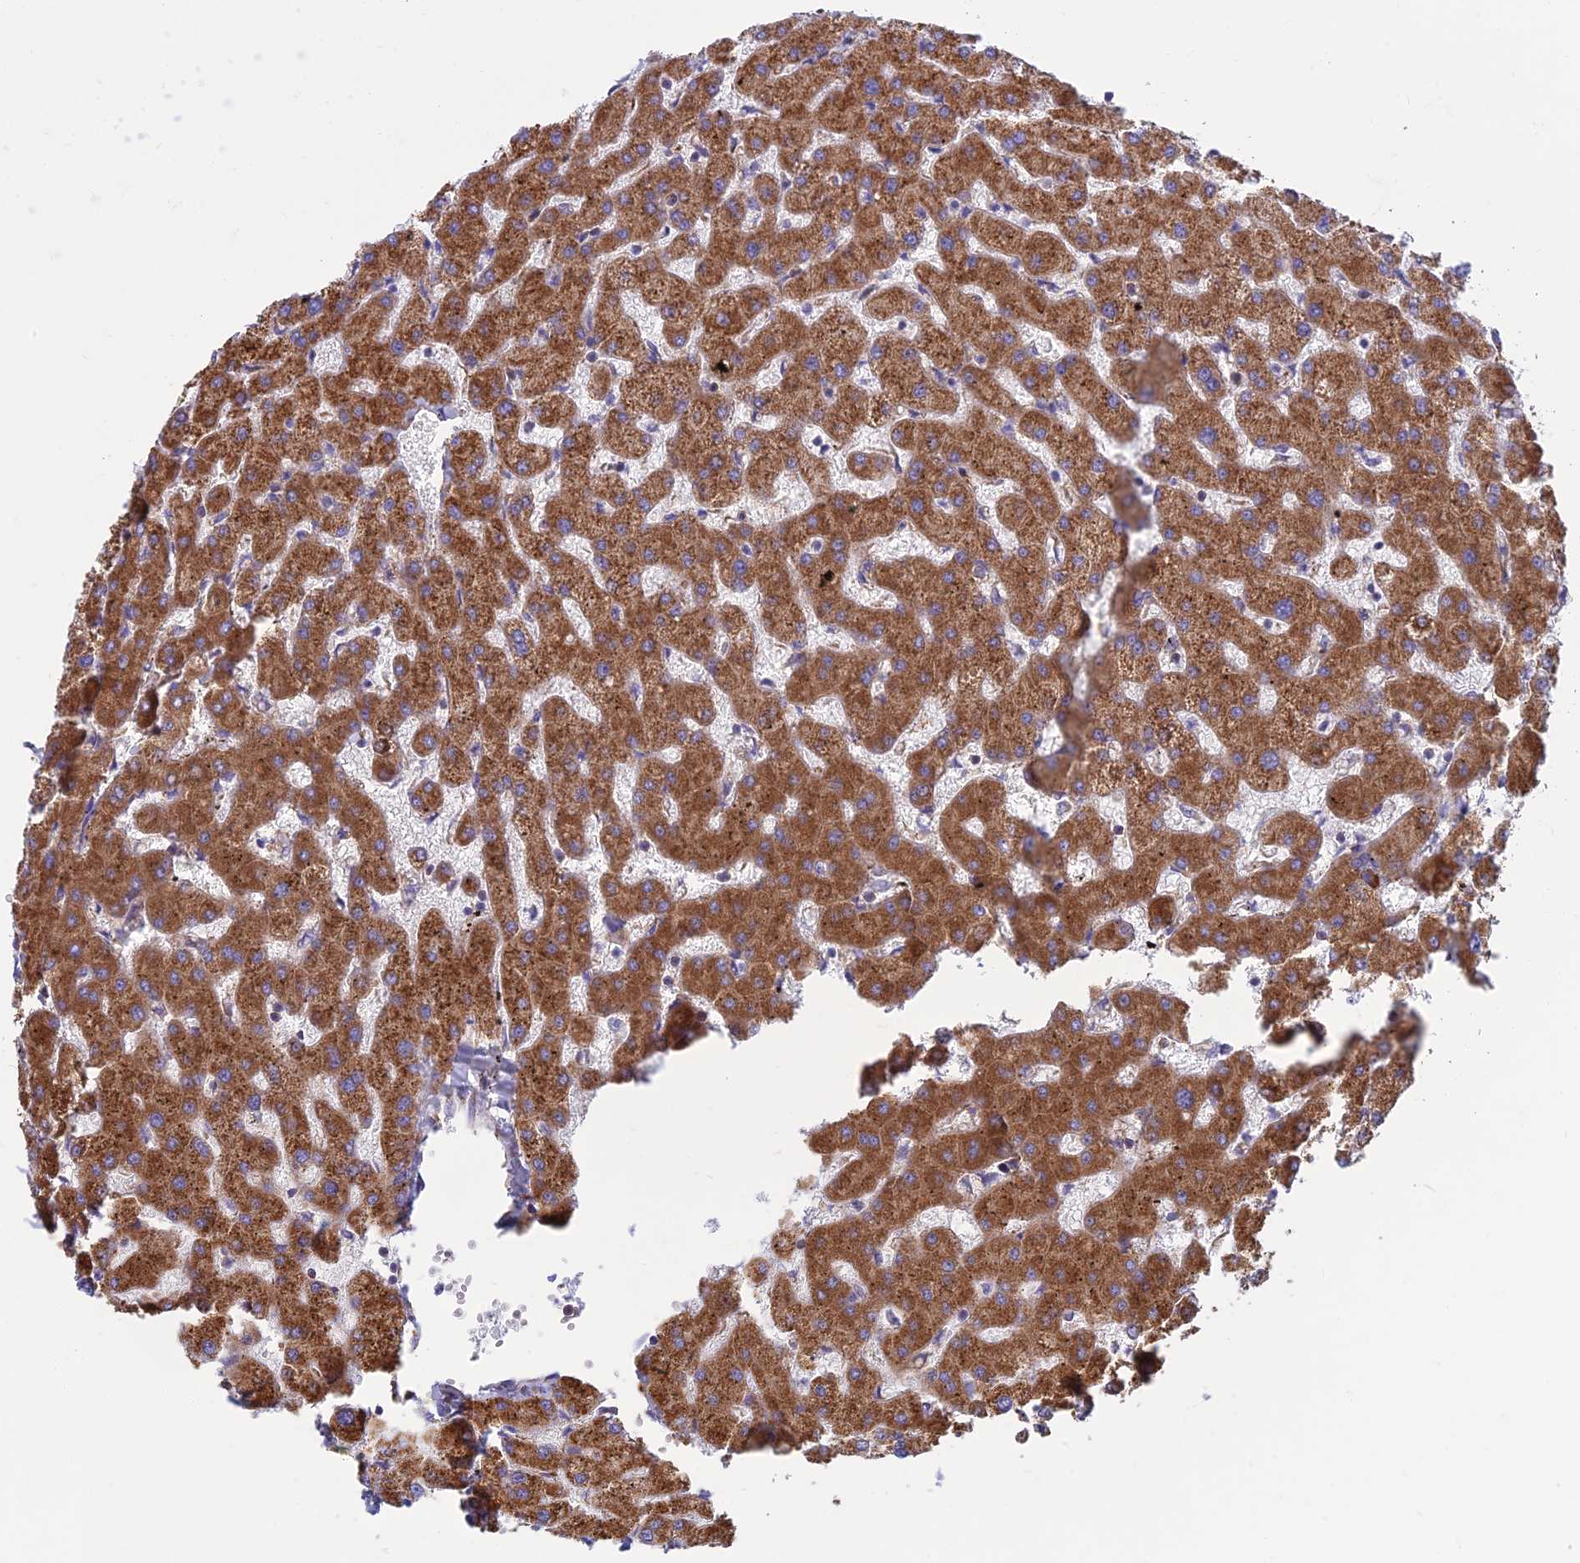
{"staining": {"intensity": "weak", "quantity": "<25%", "location": "cytoplasmic/membranous"}, "tissue": "liver", "cell_type": "Cholangiocytes", "image_type": "normal", "snomed": [{"axis": "morphology", "description": "Normal tissue, NOS"}, {"axis": "topography", "description": "Liver"}], "caption": "IHC histopathology image of normal liver: liver stained with DAB shows no significant protein expression in cholangiocytes.", "gene": "RPL17", "patient": {"sex": "female", "age": 63}}